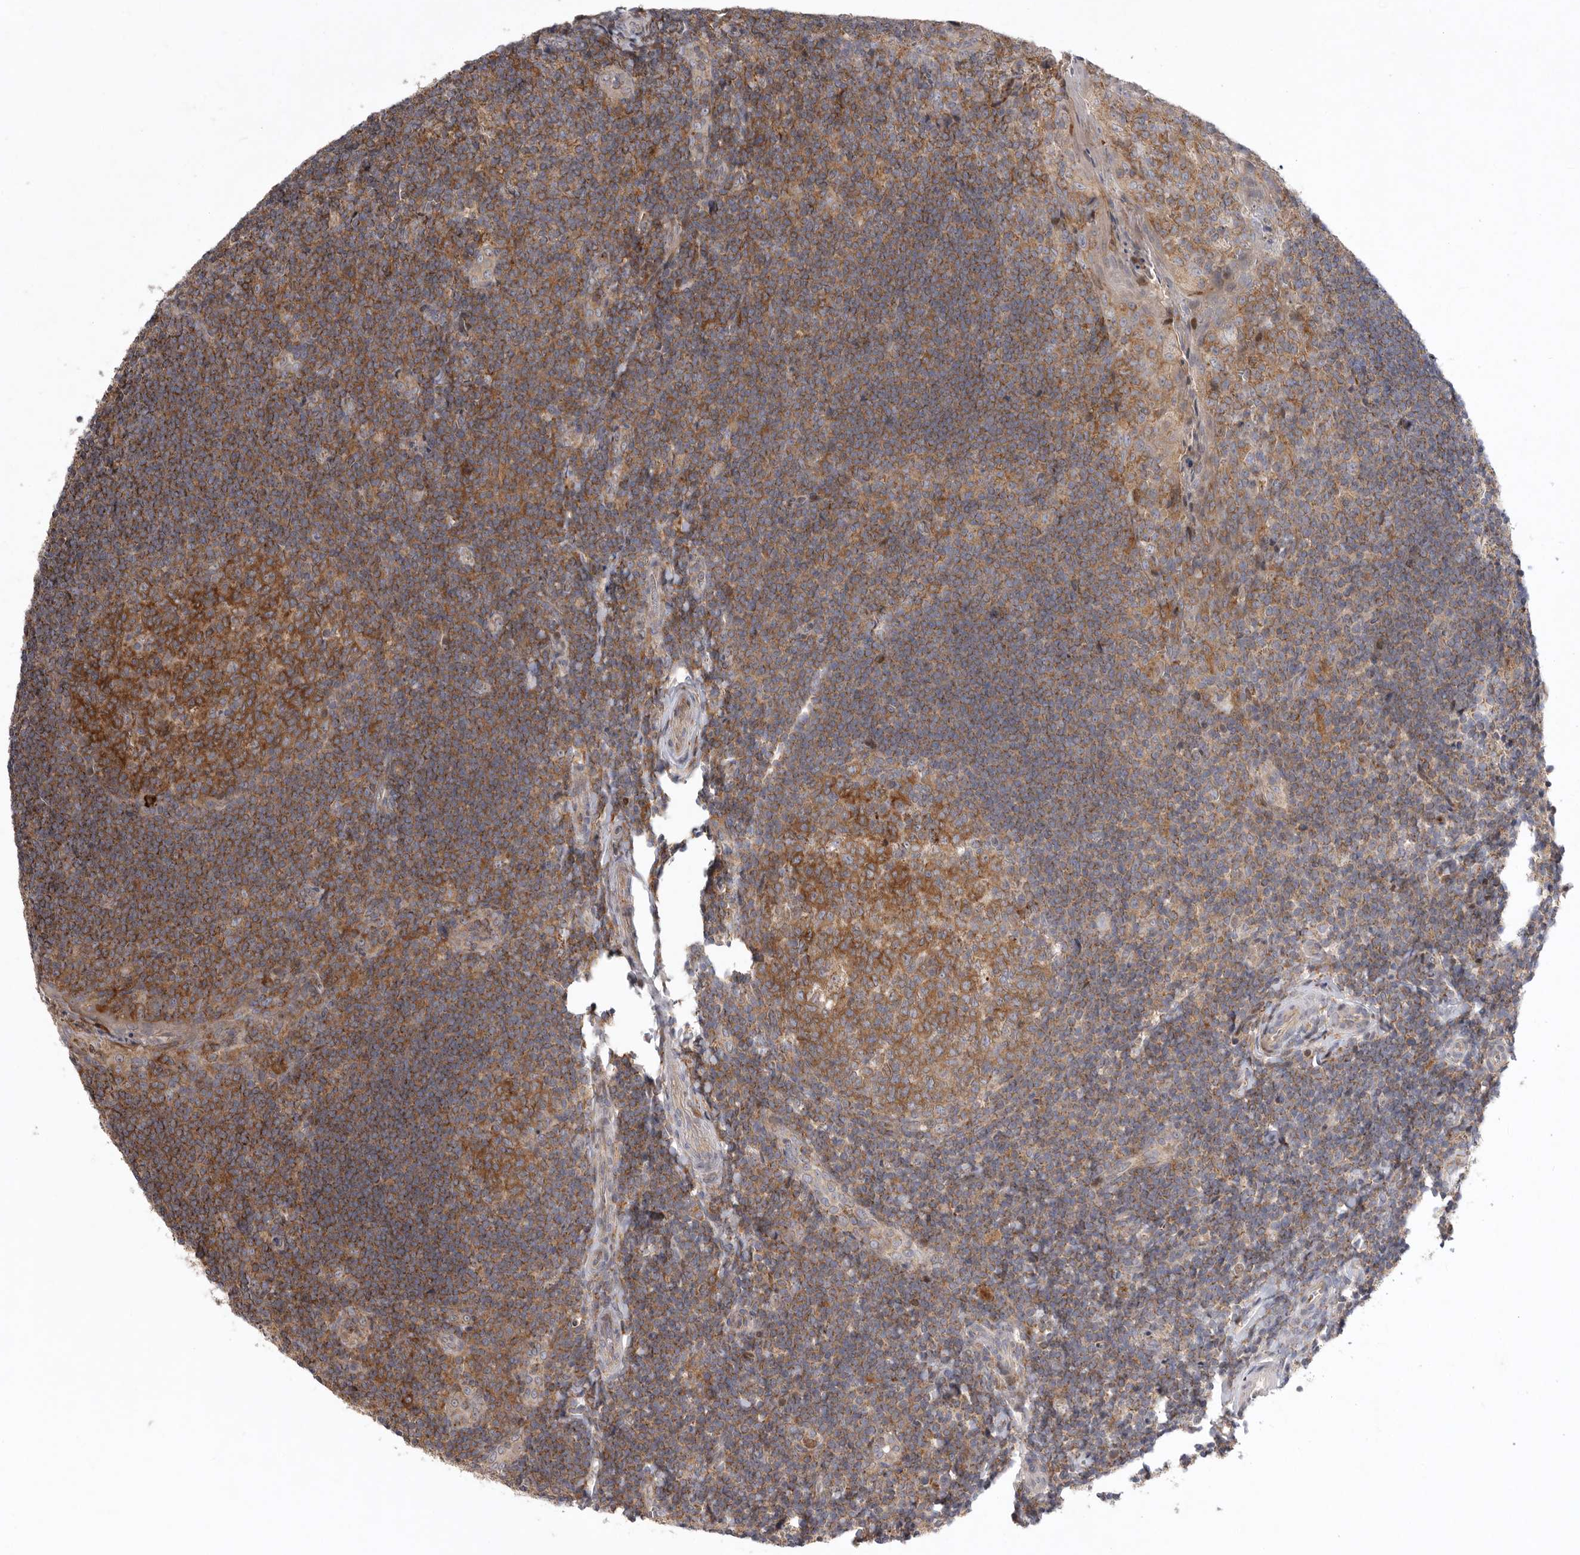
{"staining": {"intensity": "moderate", "quantity": ">75%", "location": "cytoplasmic/membranous"}, "tissue": "tonsil", "cell_type": "Germinal center cells", "image_type": "normal", "snomed": [{"axis": "morphology", "description": "Normal tissue, NOS"}, {"axis": "topography", "description": "Tonsil"}], "caption": "A micrograph of tonsil stained for a protein shows moderate cytoplasmic/membranous brown staining in germinal center cells. The protein of interest is stained brown, and the nuclei are stained in blue (DAB IHC with brightfield microscopy, high magnification).", "gene": "MPZL1", "patient": {"sex": "male", "age": 27}}